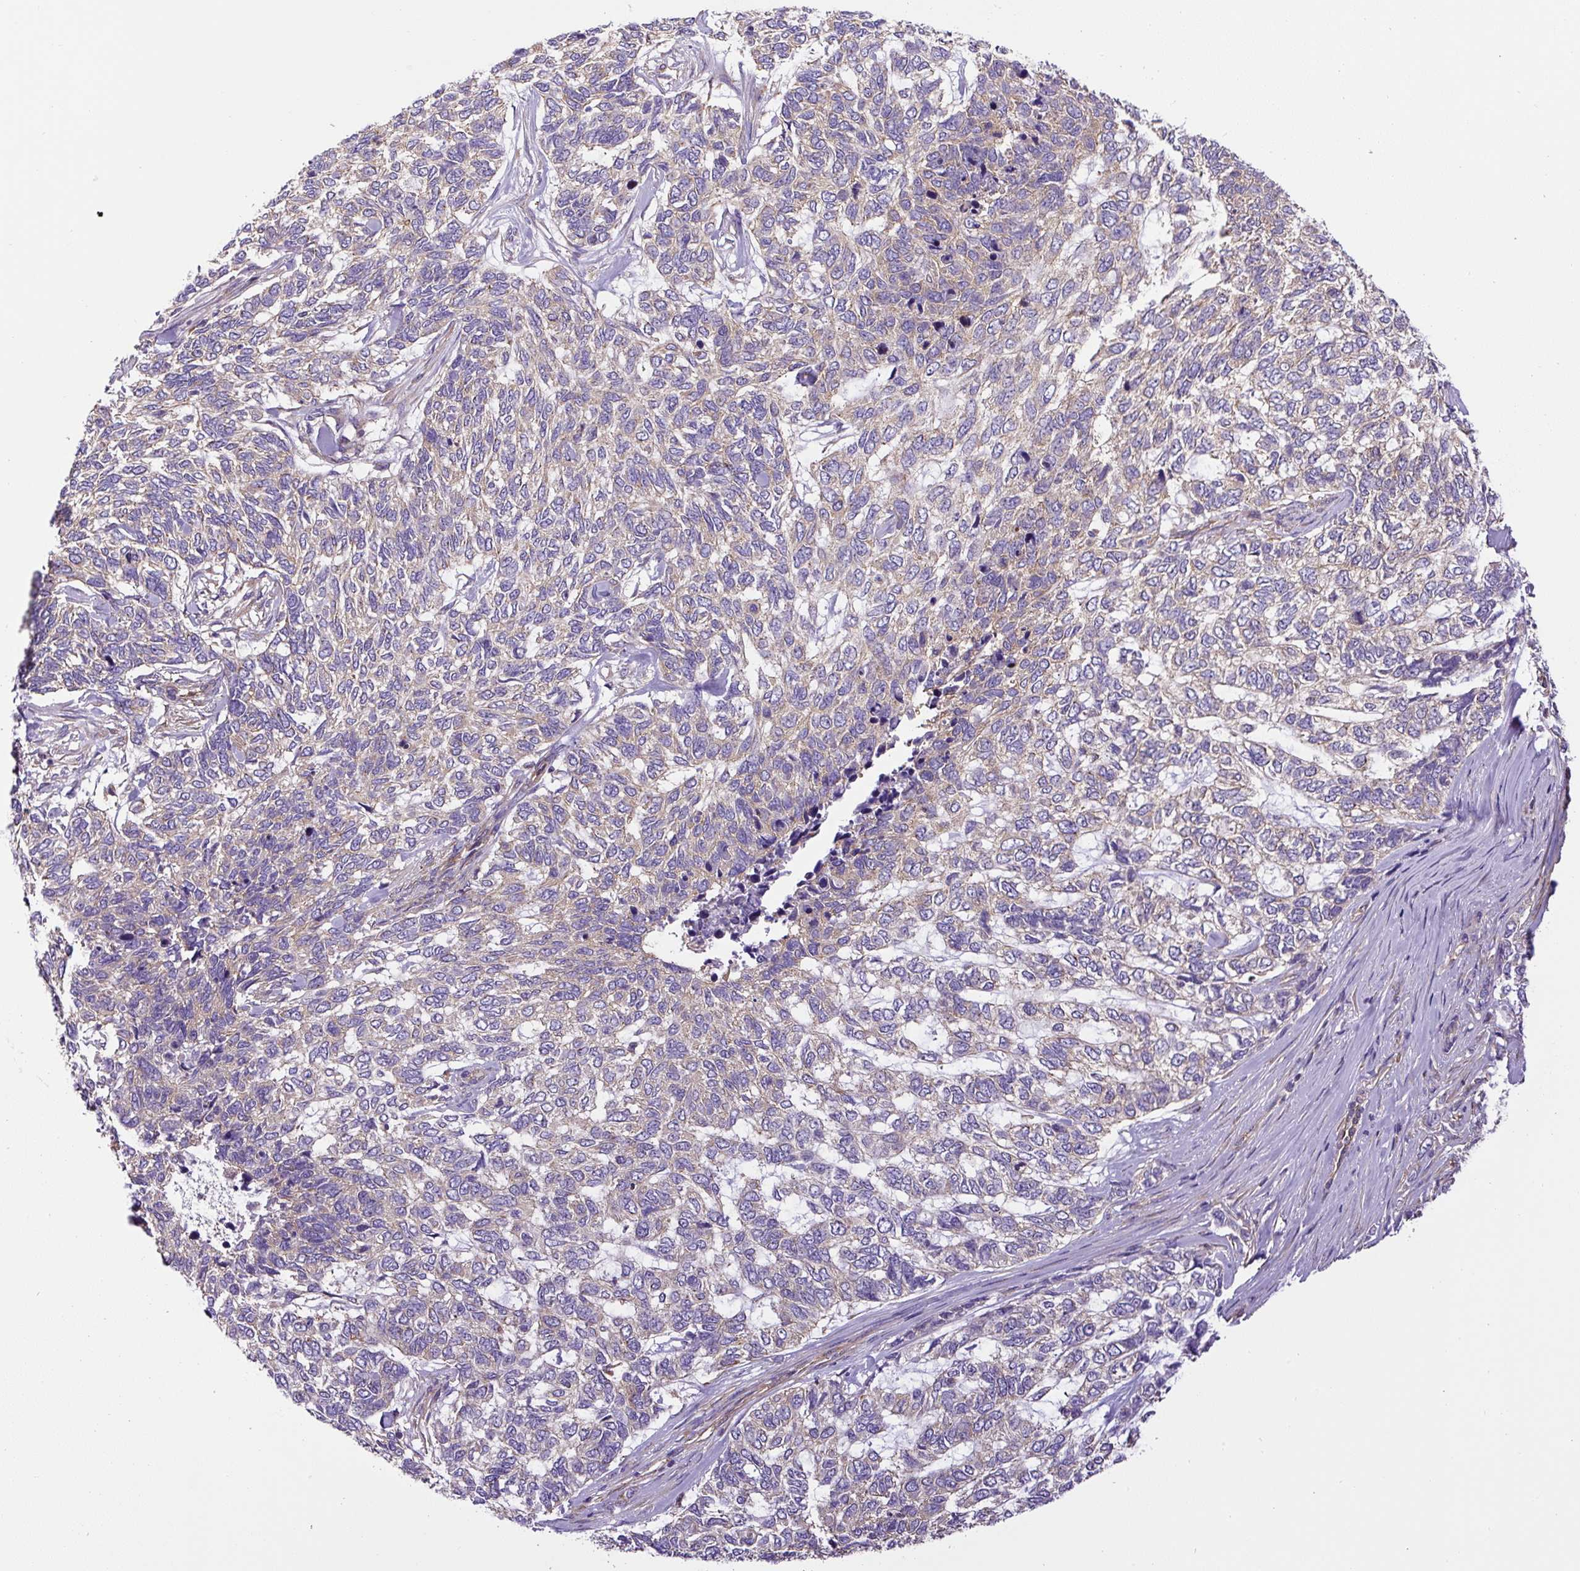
{"staining": {"intensity": "negative", "quantity": "none", "location": "none"}, "tissue": "skin cancer", "cell_type": "Tumor cells", "image_type": "cancer", "snomed": [{"axis": "morphology", "description": "Basal cell carcinoma"}, {"axis": "topography", "description": "Skin"}], "caption": "Immunohistochemistry photomicrograph of neoplastic tissue: skin cancer stained with DAB (3,3'-diaminobenzidine) demonstrates no significant protein positivity in tumor cells.", "gene": "DCTN1", "patient": {"sex": "female", "age": 65}}